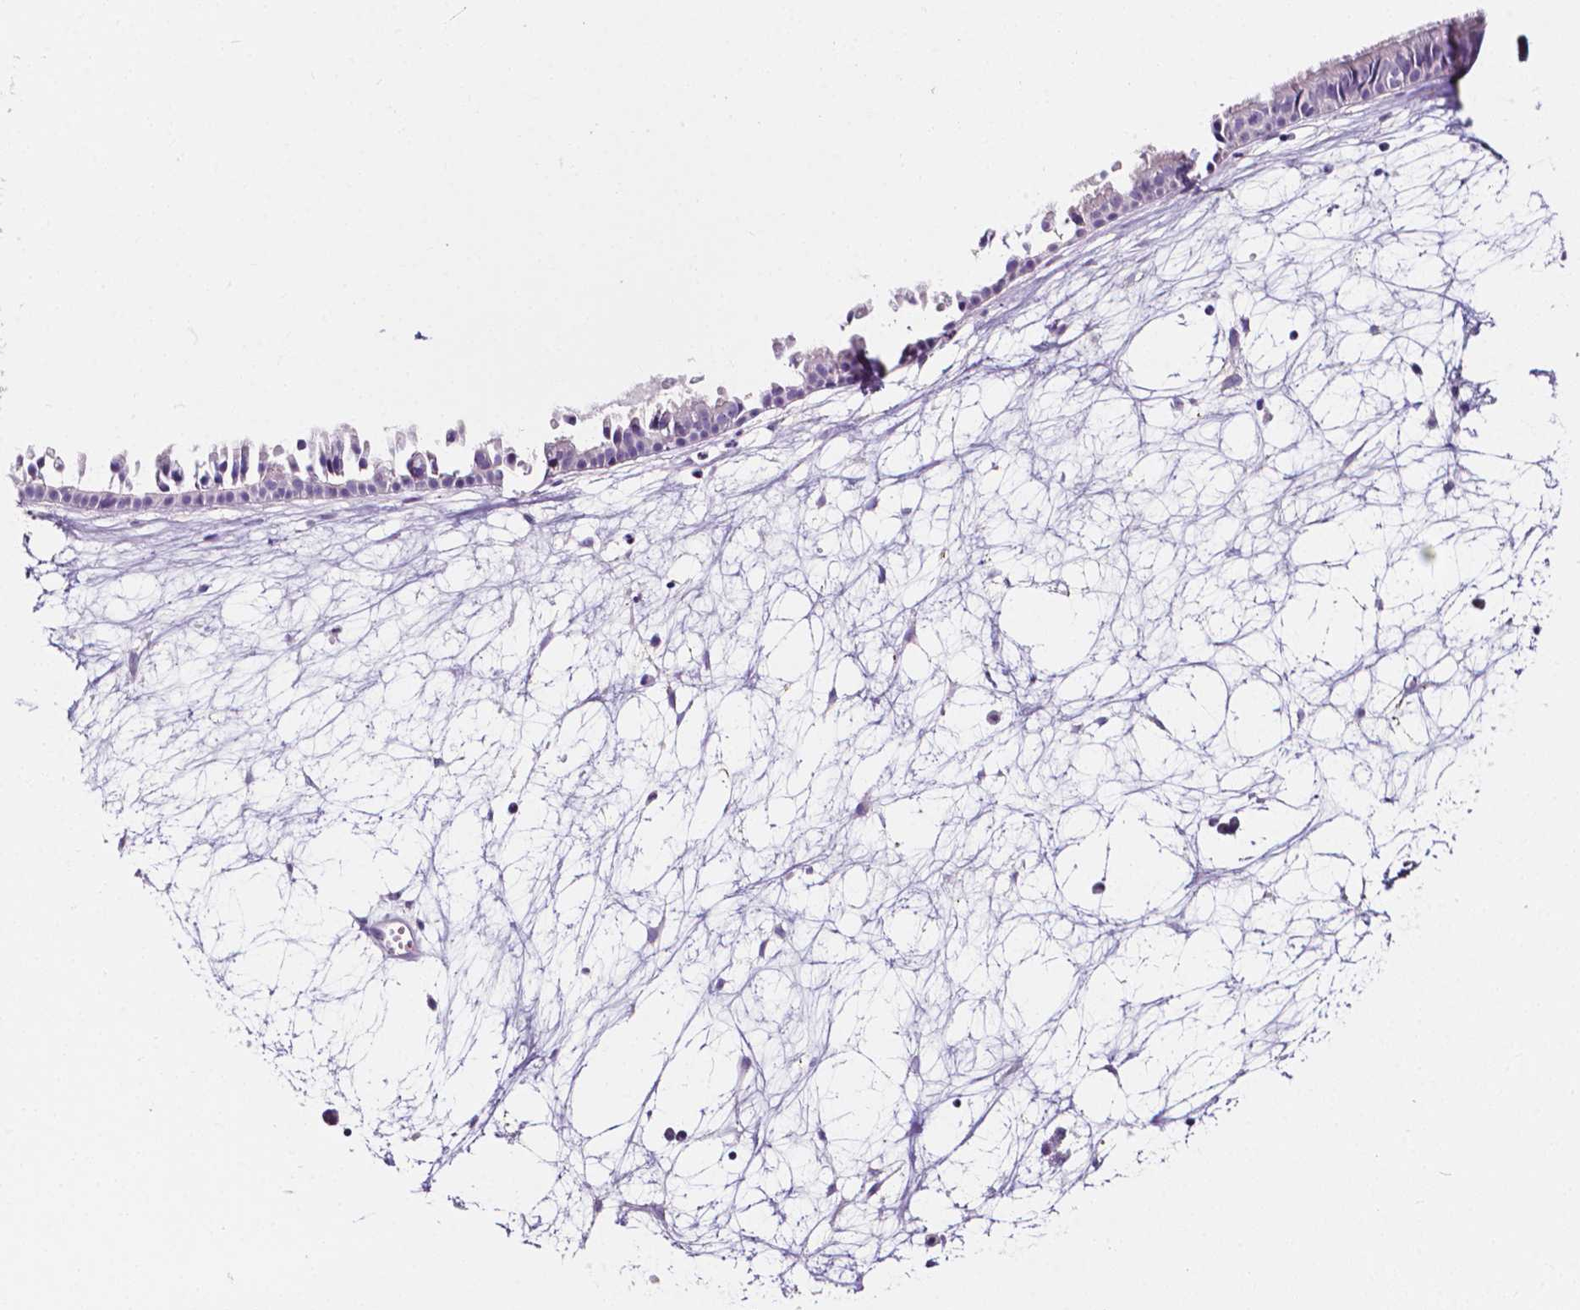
{"staining": {"intensity": "negative", "quantity": "none", "location": "none"}, "tissue": "nasopharynx", "cell_type": "Respiratory epithelial cells", "image_type": "normal", "snomed": [{"axis": "morphology", "description": "Normal tissue, NOS"}, {"axis": "topography", "description": "Nasopharynx"}], "caption": "Immunohistochemistry micrograph of benign nasopharynx: nasopharynx stained with DAB shows no significant protein positivity in respiratory epithelial cells.", "gene": "CLSTN2", "patient": {"sex": "male", "age": 31}}